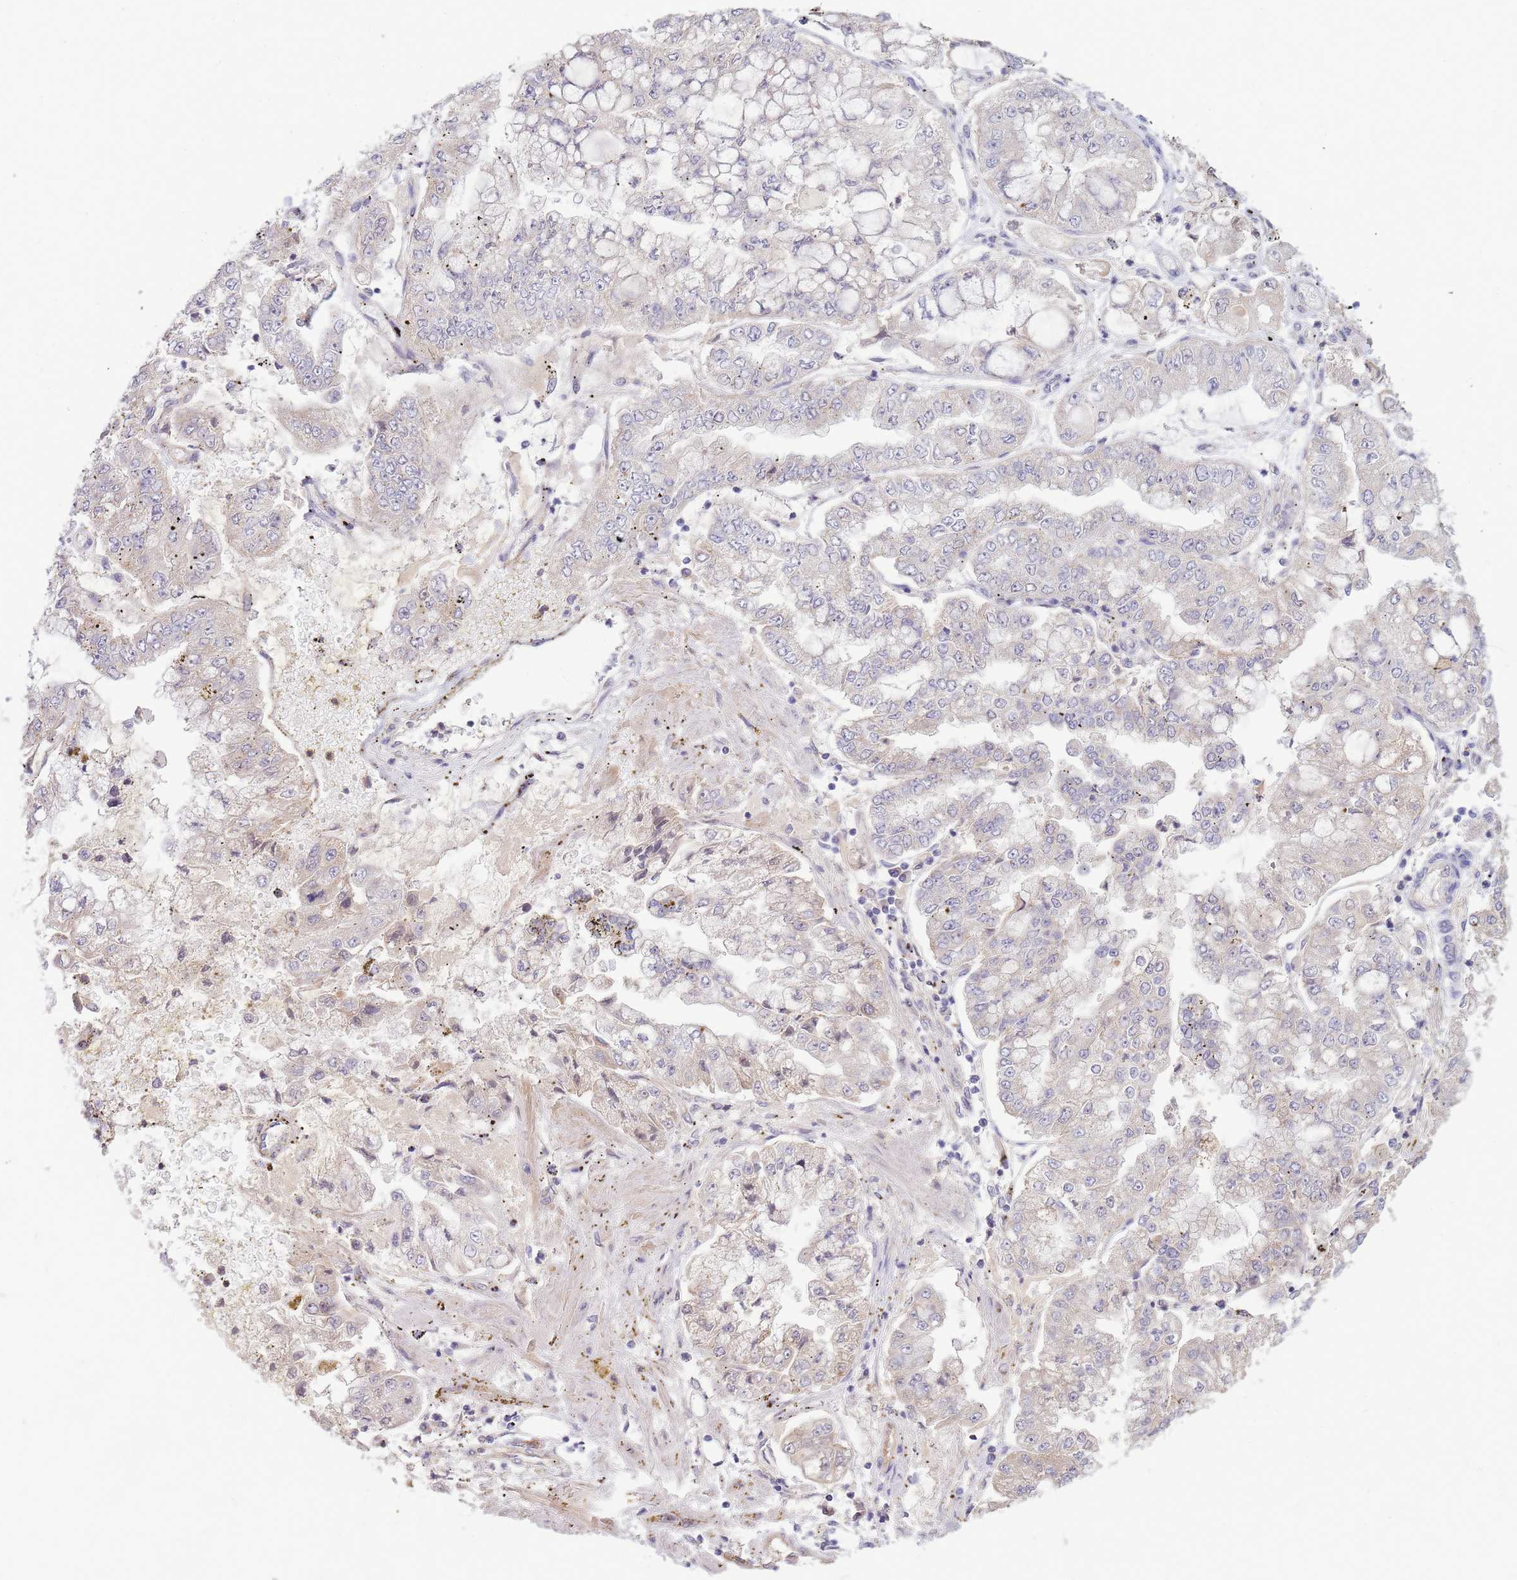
{"staining": {"intensity": "weak", "quantity": "<25%", "location": "cytoplasmic/membranous"}, "tissue": "stomach cancer", "cell_type": "Tumor cells", "image_type": "cancer", "snomed": [{"axis": "morphology", "description": "Adenocarcinoma, NOS"}, {"axis": "topography", "description": "Stomach"}], "caption": "Histopathology image shows no protein positivity in tumor cells of stomach cancer (adenocarcinoma) tissue.", "gene": "NDUFAF5", "patient": {"sex": "male", "age": 76}}